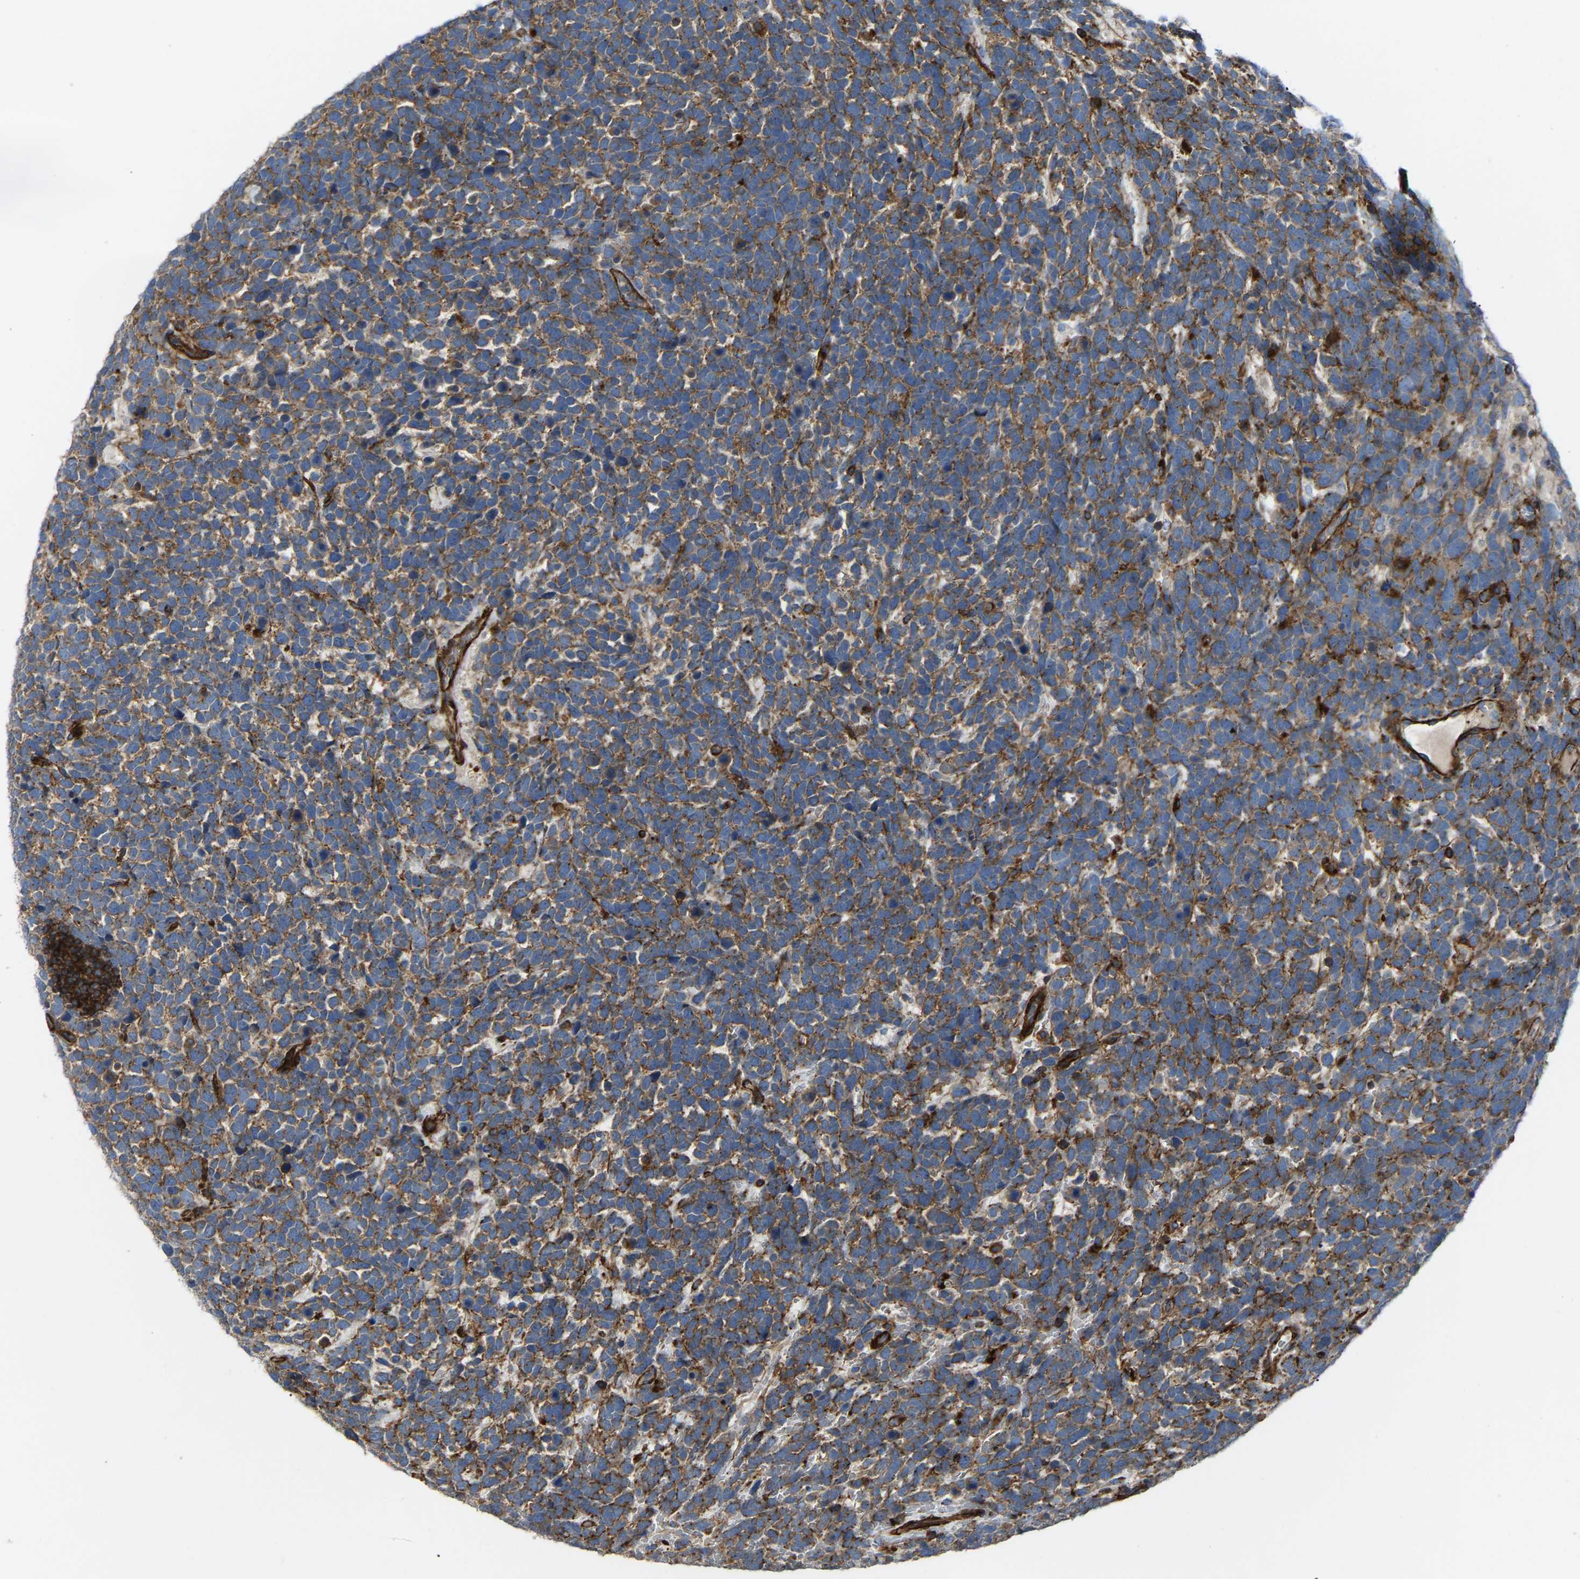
{"staining": {"intensity": "moderate", "quantity": ">75%", "location": "cytoplasmic/membranous"}, "tissue": "urothelial cancer", "cell_type": "Tumor cells", "image_type": "cancer", "snomed": [{"axis": "morphology", "description": "Urothelial carcinoma, High grade"}, {"axis": "topography", "description": "Urinary bladder"}], "caption": "Moderate cytoplasmic/membranous expression for a protein is present in about >75% of tumor cells of urothelial carcinoma (high-grade) using IHC.", "gene": "AGPAT2", "patient": {"sex": "female", "age": 82}}